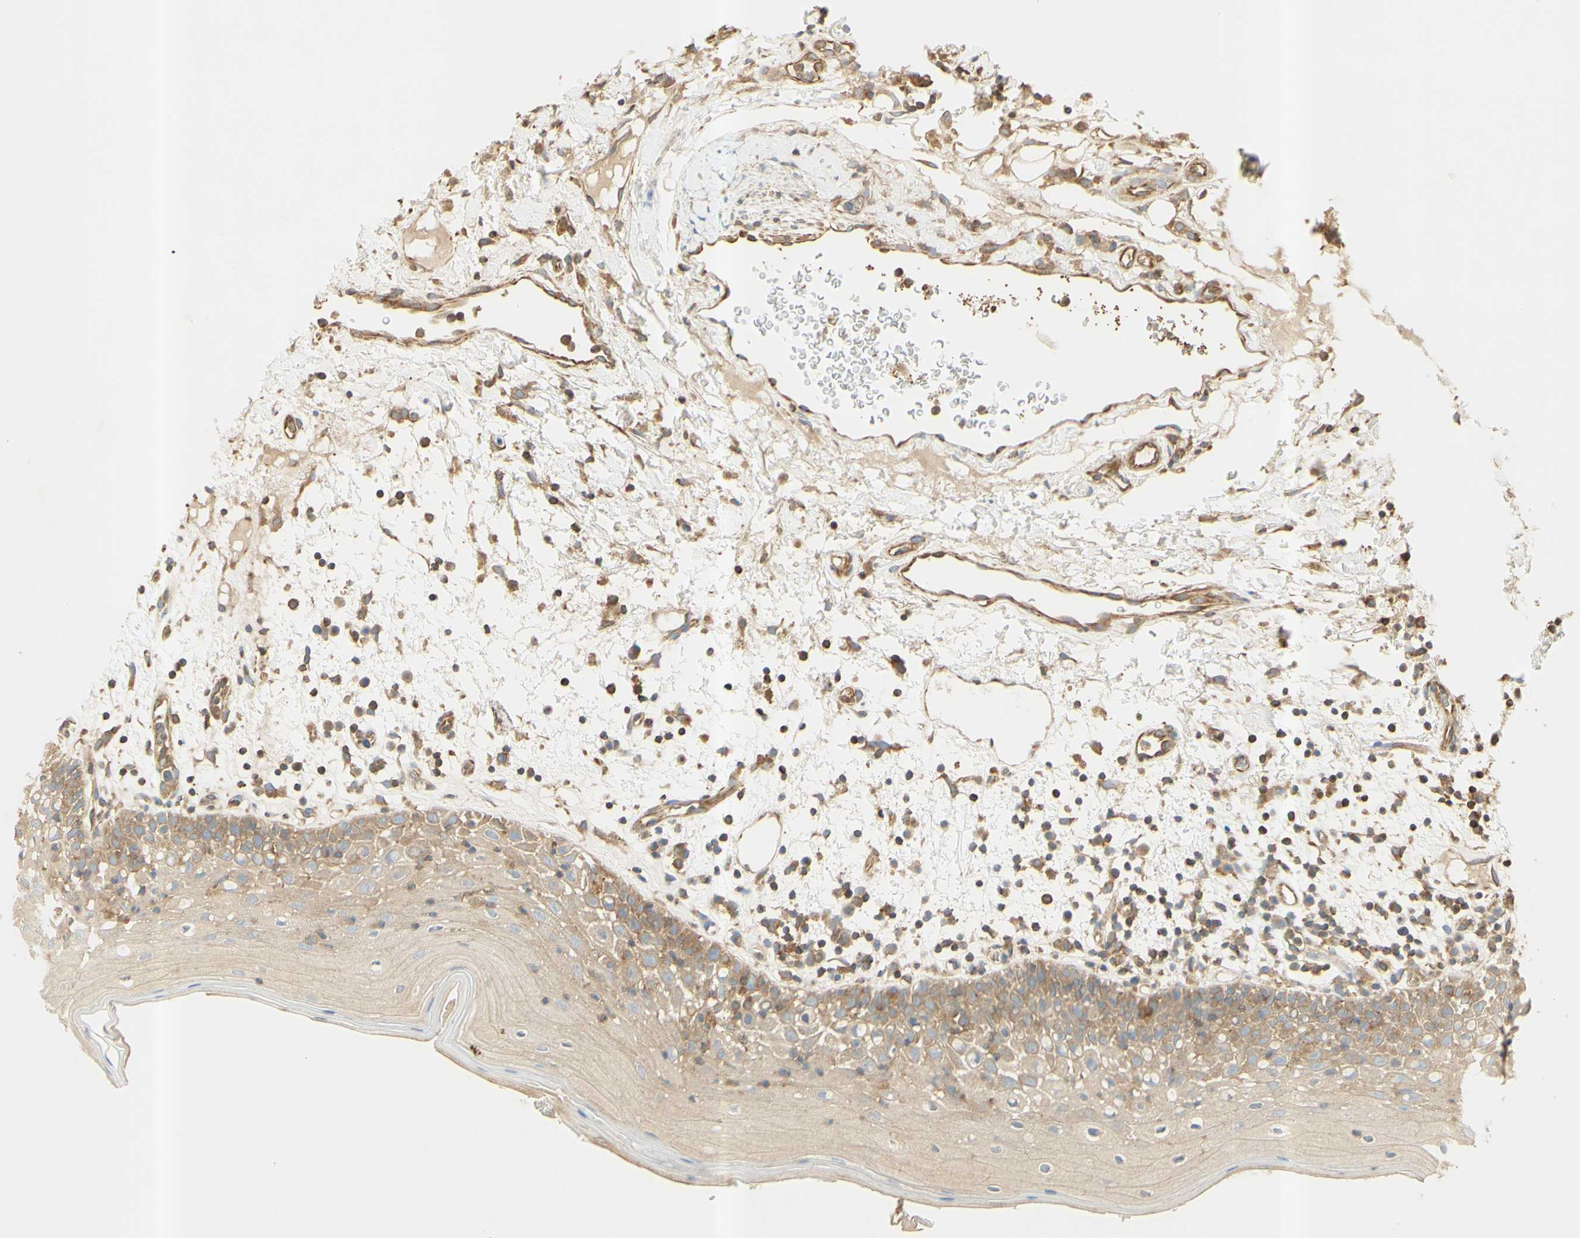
{"staining": {"intensity": "moderate", "quantity": ">75%", "location": "cytoplasmic/membranous"}, "tissue": "oral mucosa", "cell_type": "Squamous epithelial cells", "image_type": "normal", "snomed": [{"axis": "morphology", "description": "Normal tissue, NOS"}, {"axis": "morphology", "description": "Squamous cell carcinoma, NOS"}, {"axis": "topography", "description": "Skeletal muscle"}, {"axis": "topography", "description": "Oral tissue"}], "caption": "This image reveals immunohistochemistry (IHC) staining of benign oral mucosa, with medium moderate cytoplasmic/membranous positivity in about >75% of squamous epithelial cells.", "gene": "IKBKG", "patient": {"sex": "male", "age": 71}}